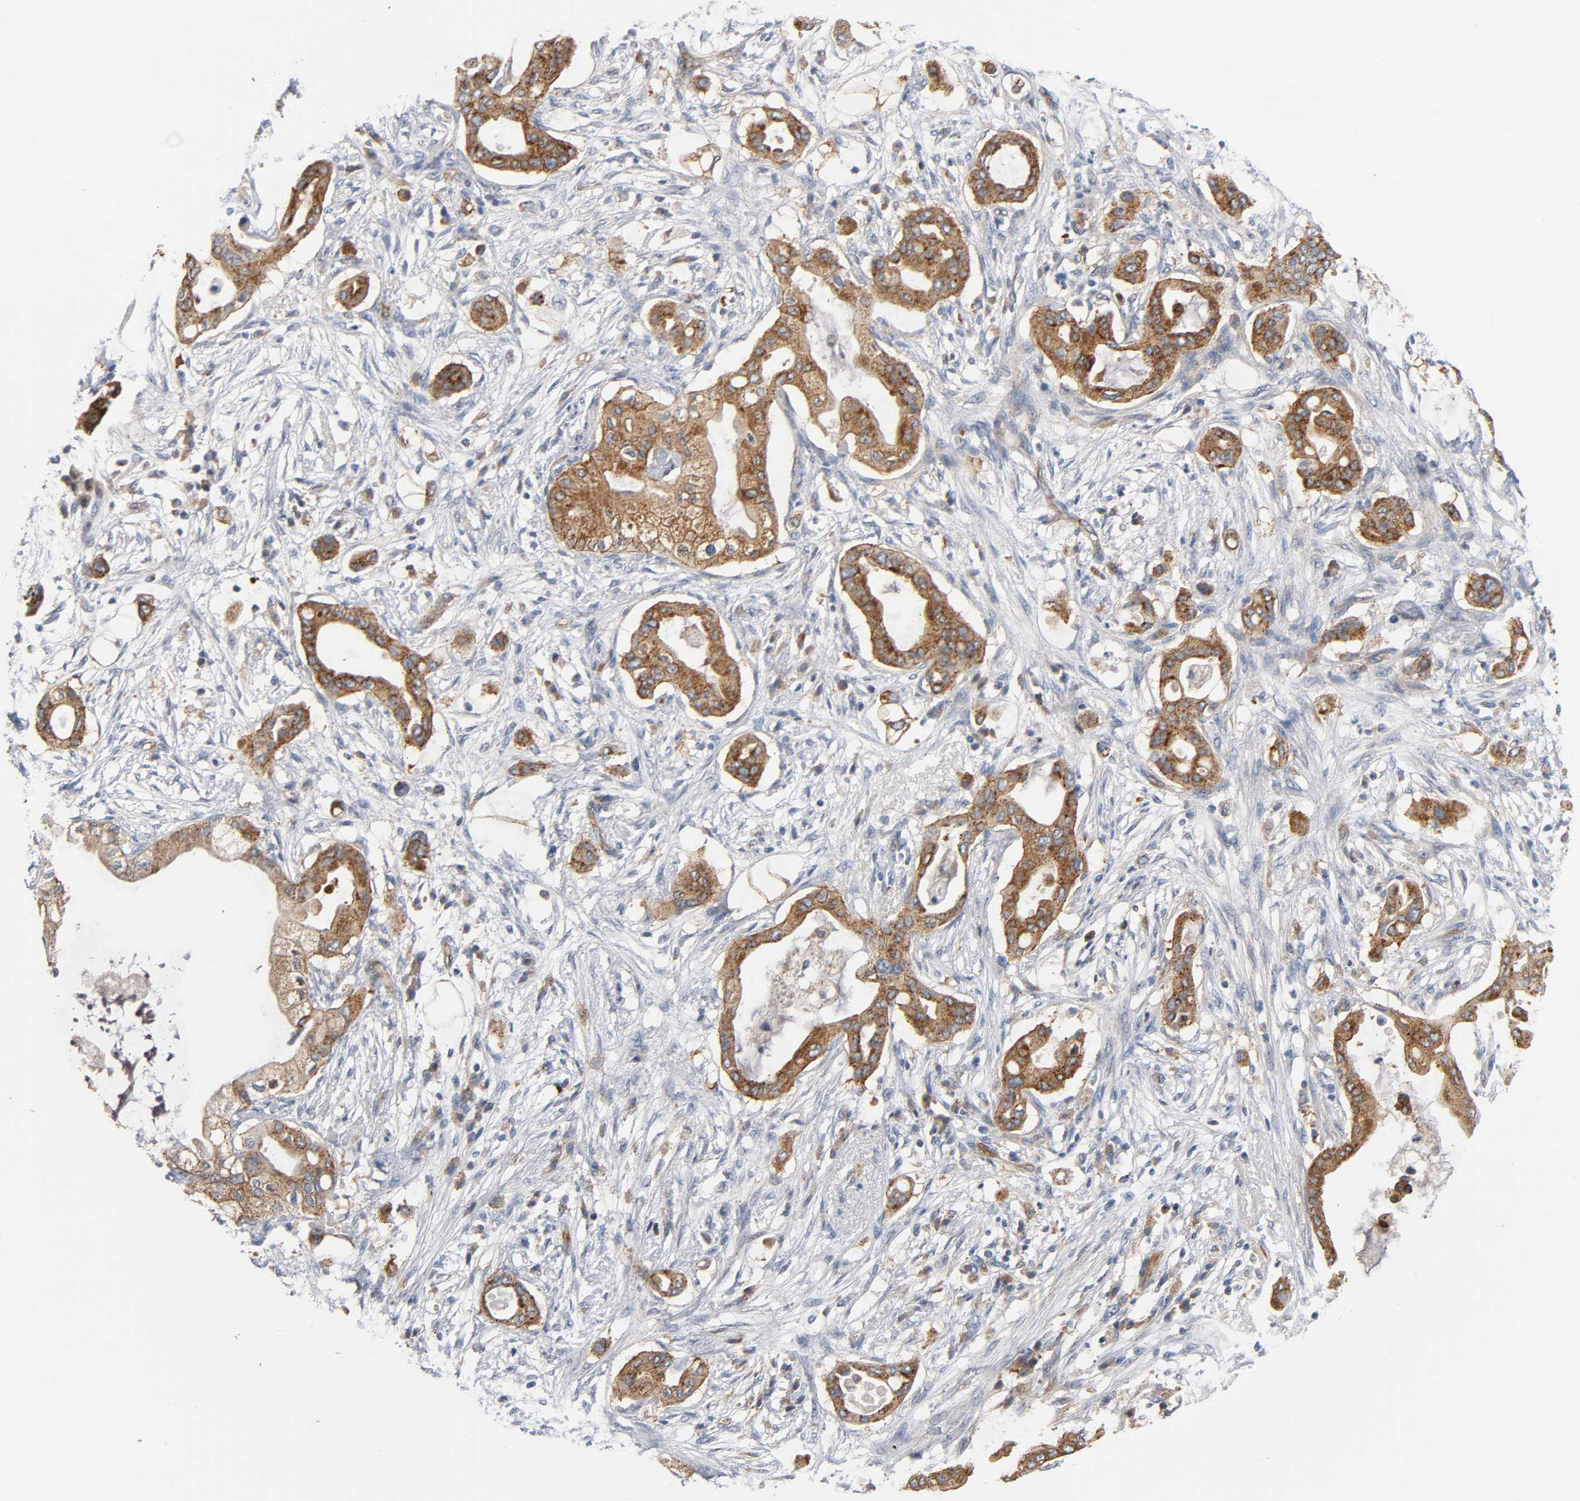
{"staining": {"intensity": "strong", "quantity": ">75%", "location": "cytoplasmic/membranous"}, "tissue": "pancreatic cancer", "cell_type": "Tumor cells", "image_type": "cancer", "snomed": [{"axis": "morphology", "description": "Adenocarcinoma, NOS"}, {"axis": "morphology", "description": "Adenocarcinoma, metastatic, NOS"}, {"axis": "topography", "description": "Lymph node"}, {"axis": "topography", "description": "Pancreas"}, {"axis": "topography", "description": "Duodenum"}], "caption": "Pancreatic metastatic adenocarcinoma tissue reveals strong cytoplasmic/membranous staining in approximately >75% of tumor cells Ihc stains the protein in brown and the nuclei are stained blue.", "gene": "CD2AP", "patient": {"sex": "female", "age": 64}}